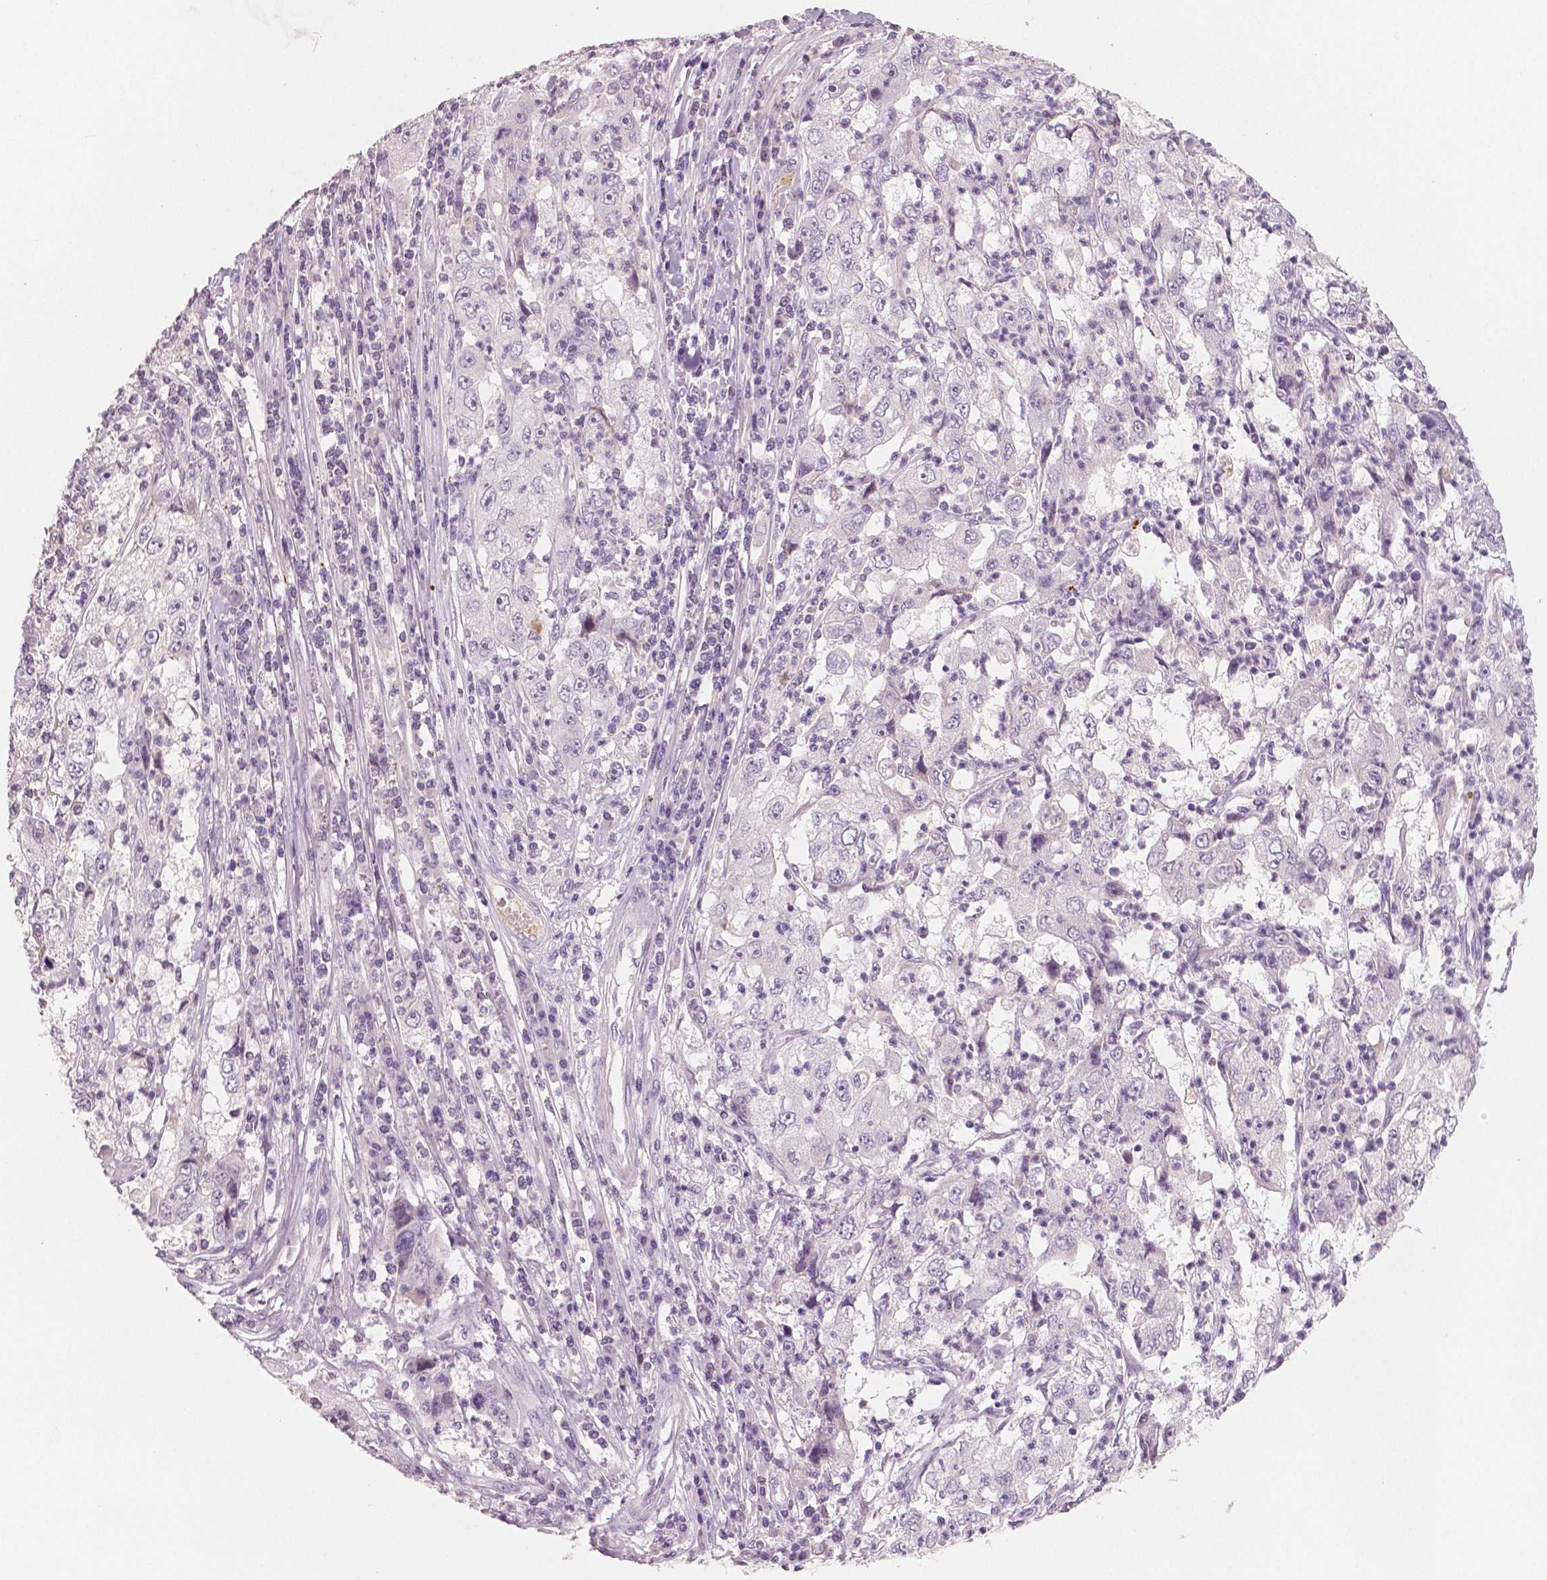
{"staining": {"intensity": "negative", "quantity": "none", "location": "none"}, "tissue": "cervical cancer", "cell_type": "Tumor cells", "image_type": "cancer", "snomed": [{"axis": "morphology", "description": "Squamous cell carcinoma, NOS"}, {"axis": "topography", "description": "Cervix"}], "caption": "This is a image of immunohistochemistry (IHC) staining of cervical cancer (squamous cell carcinoma), which shows no staining in tumor cells.", "gene": "APOA4", "patient": {"sex": "female", "age": 36}}